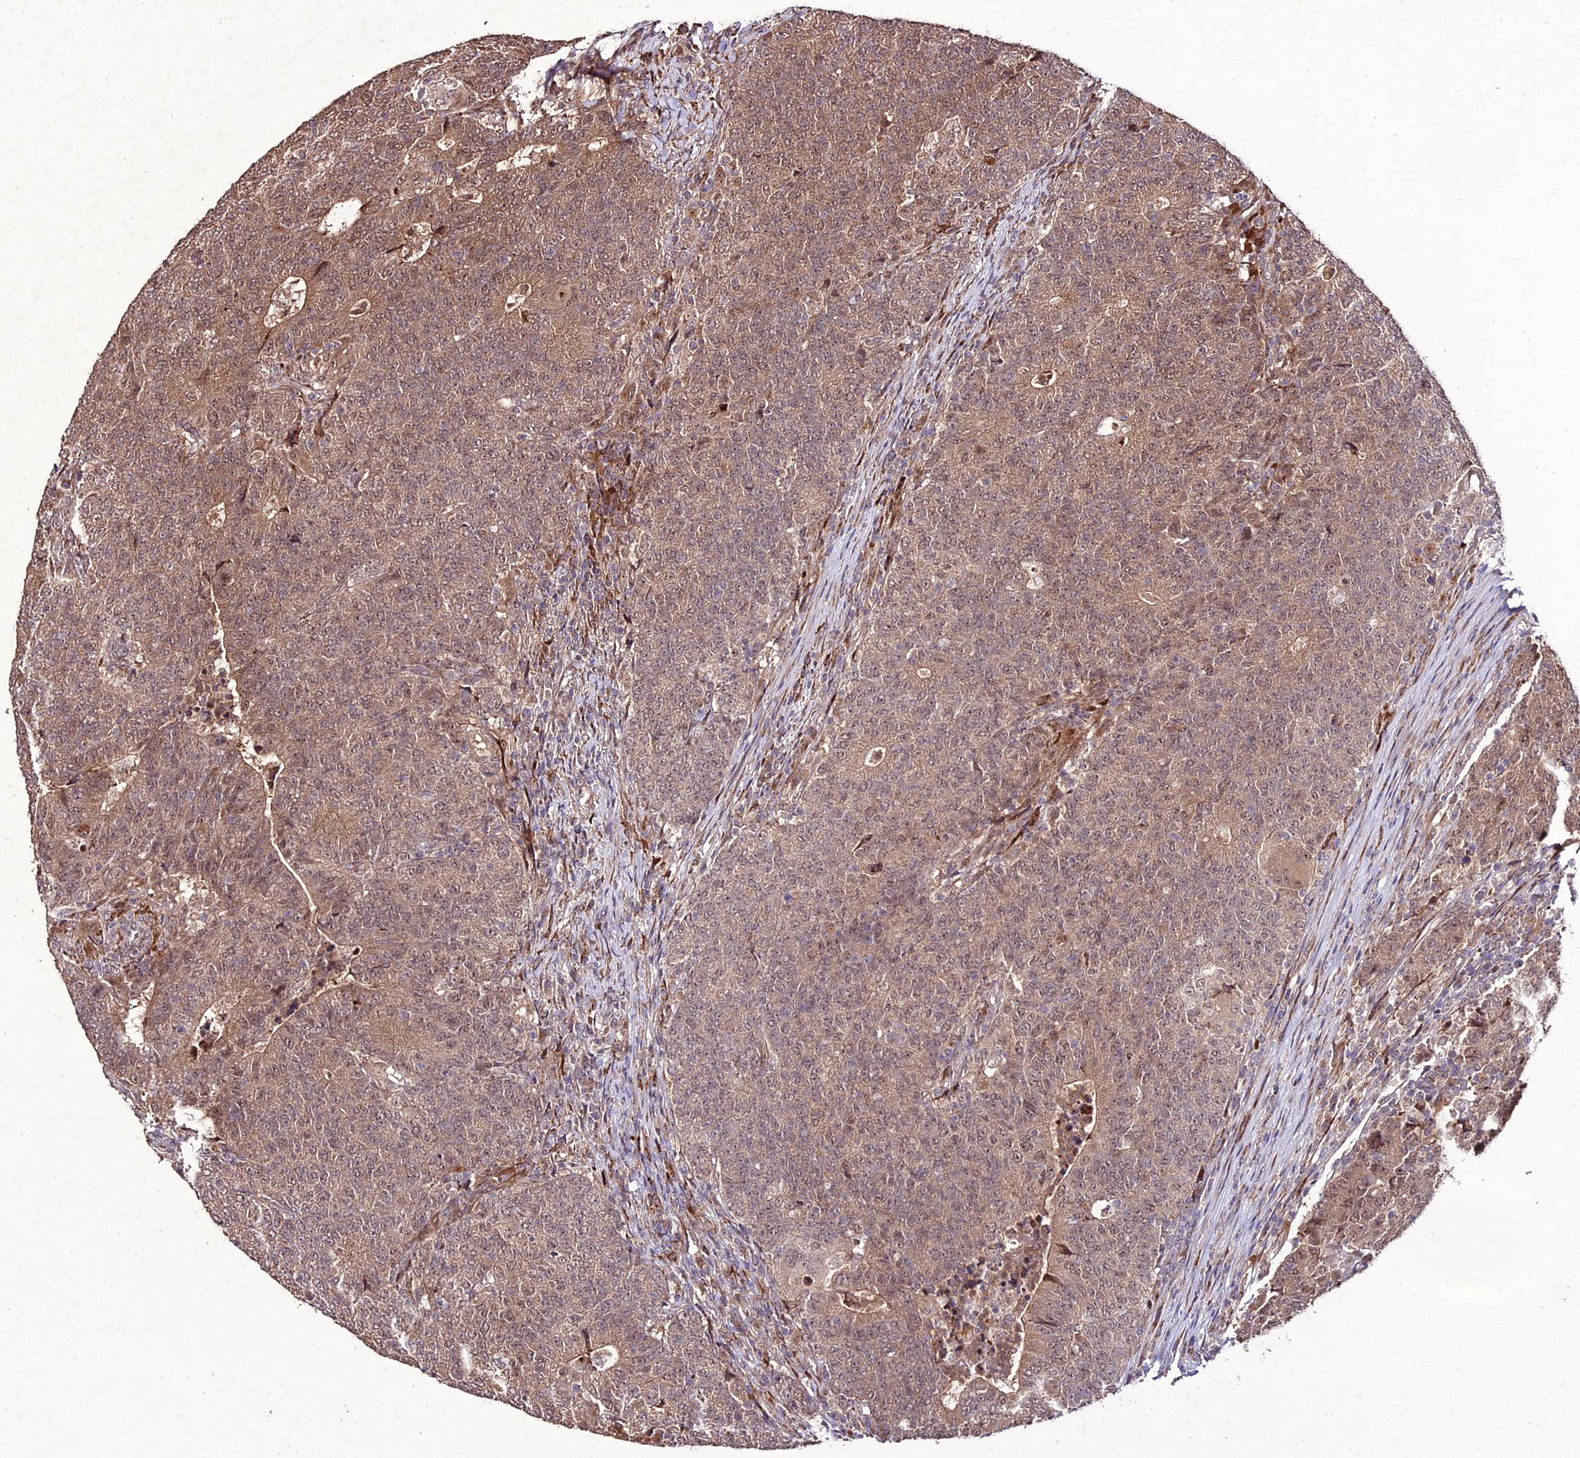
{"staining": {"intensity": "moderate", "quantity": ">75%", "location": "cytoplasmic/membranous,nuclear"}, "tissue": "colorectal cancer", "cell_type": "Tumor cells", "image_type": "cancer", "snomed": [{"axis": "morphology", "description": "Adenocarcinoma, NOS"}, {"axis": "topography", "description": "Colon"}], "caption": "Tumor cells reveal medium levels of moderate cytoplasmic/membranous and nuclear positivity in about >75% of cells in adenocarcinoma (colorectal).", "gene": "ZNF766", "patient": {"sex": "female", "age": 75}}